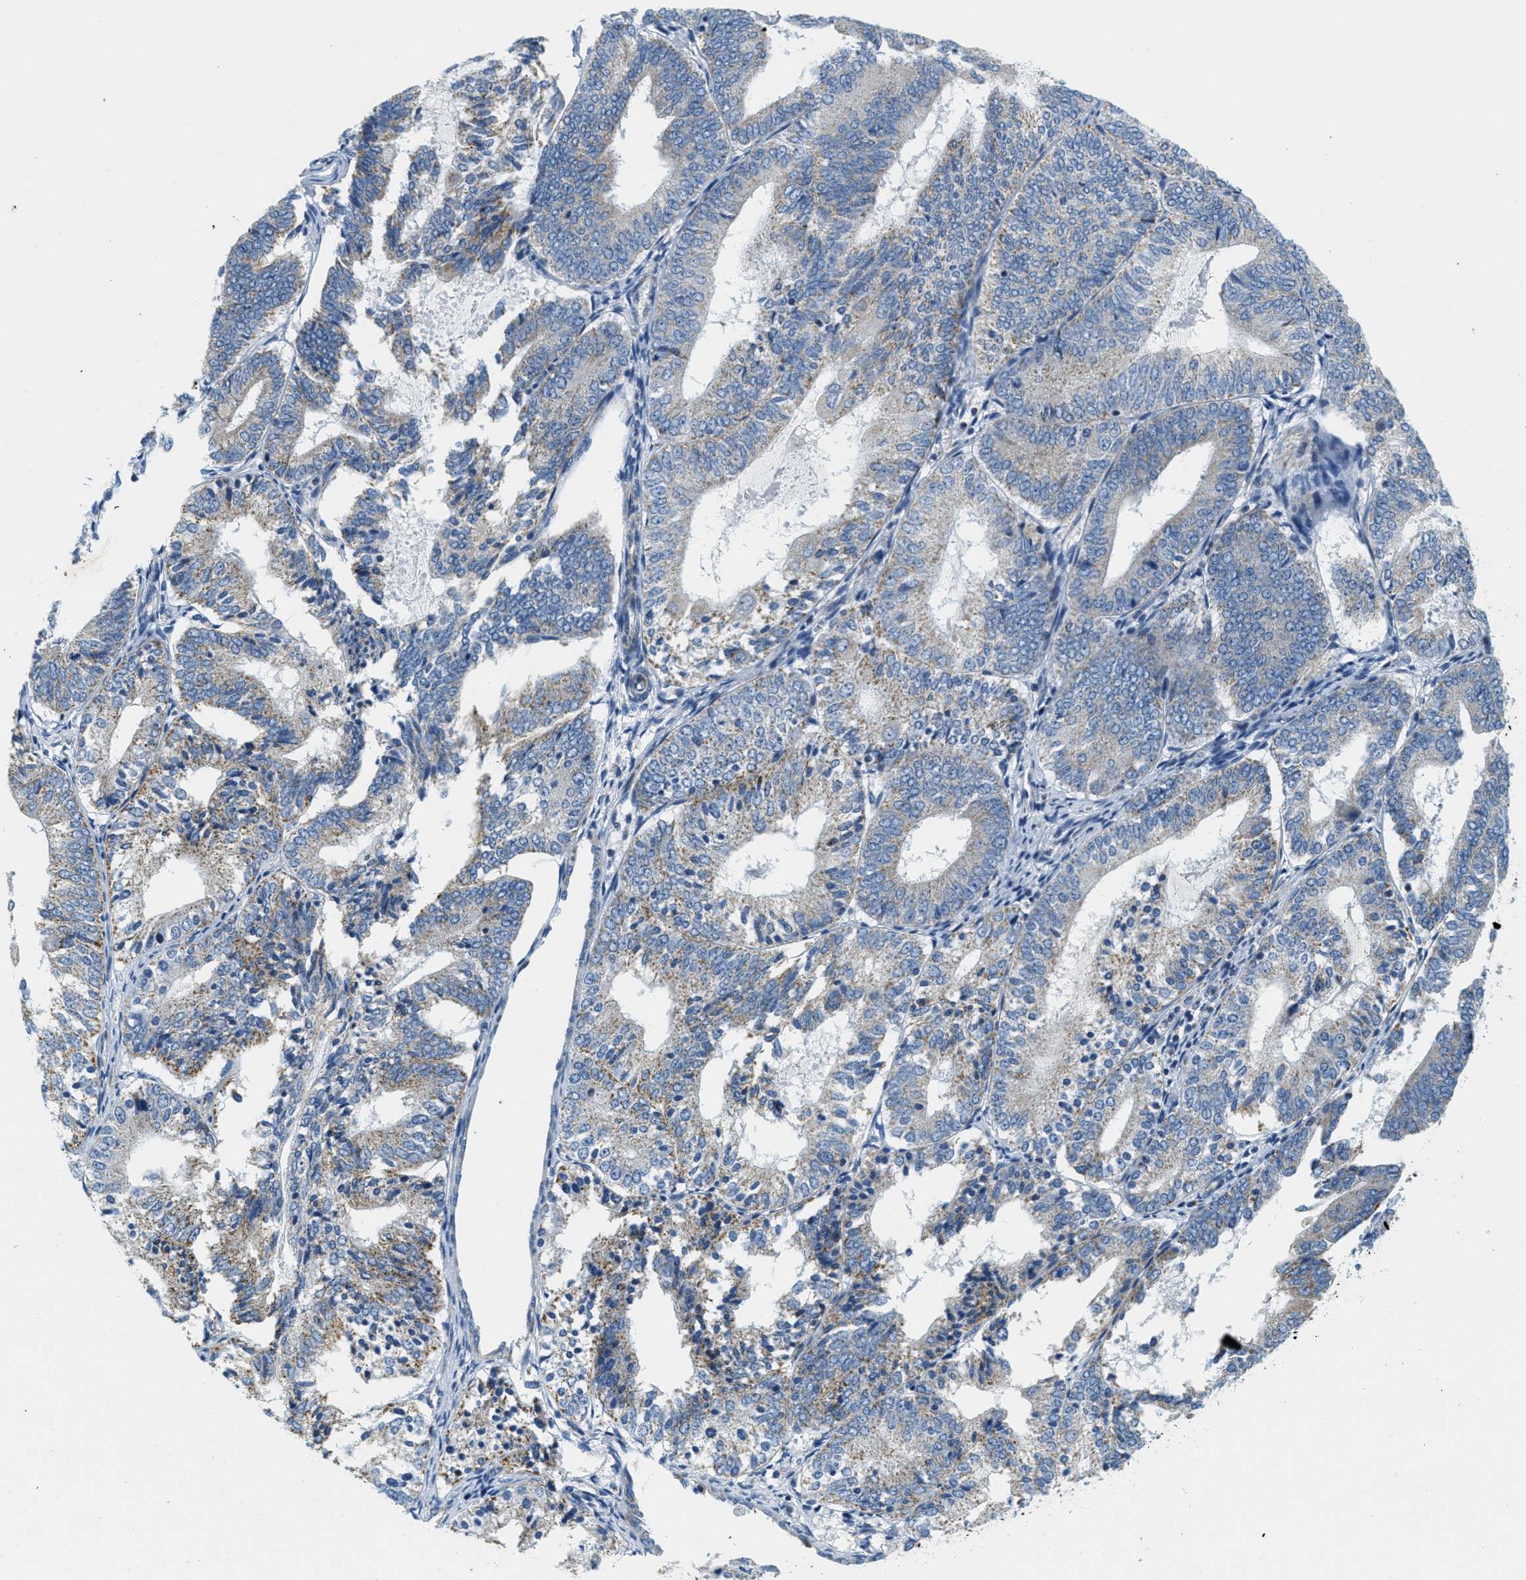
{"staining": {"intensity": "moderate", "quantity": "<25%", "location": "cytoplasmic/membranous"}, "tissue": "endometrial cancer", "cell_type": "Tumor cells", "image_type": "cancer", "snomed": [{"axis": "morphology", "description": "Adenocarcinoma, NOS"}, {"axis": "topography", "description": "Endometrium"}], "caption": "Endometrial adenocarcinoma was stained to show a protein in brown. There is low levels of moderate cytoplasmic/membranous staining in about <25% of tumor cells.", "gene": "CA4", "patient": {"sex": "female", "age": 81}}